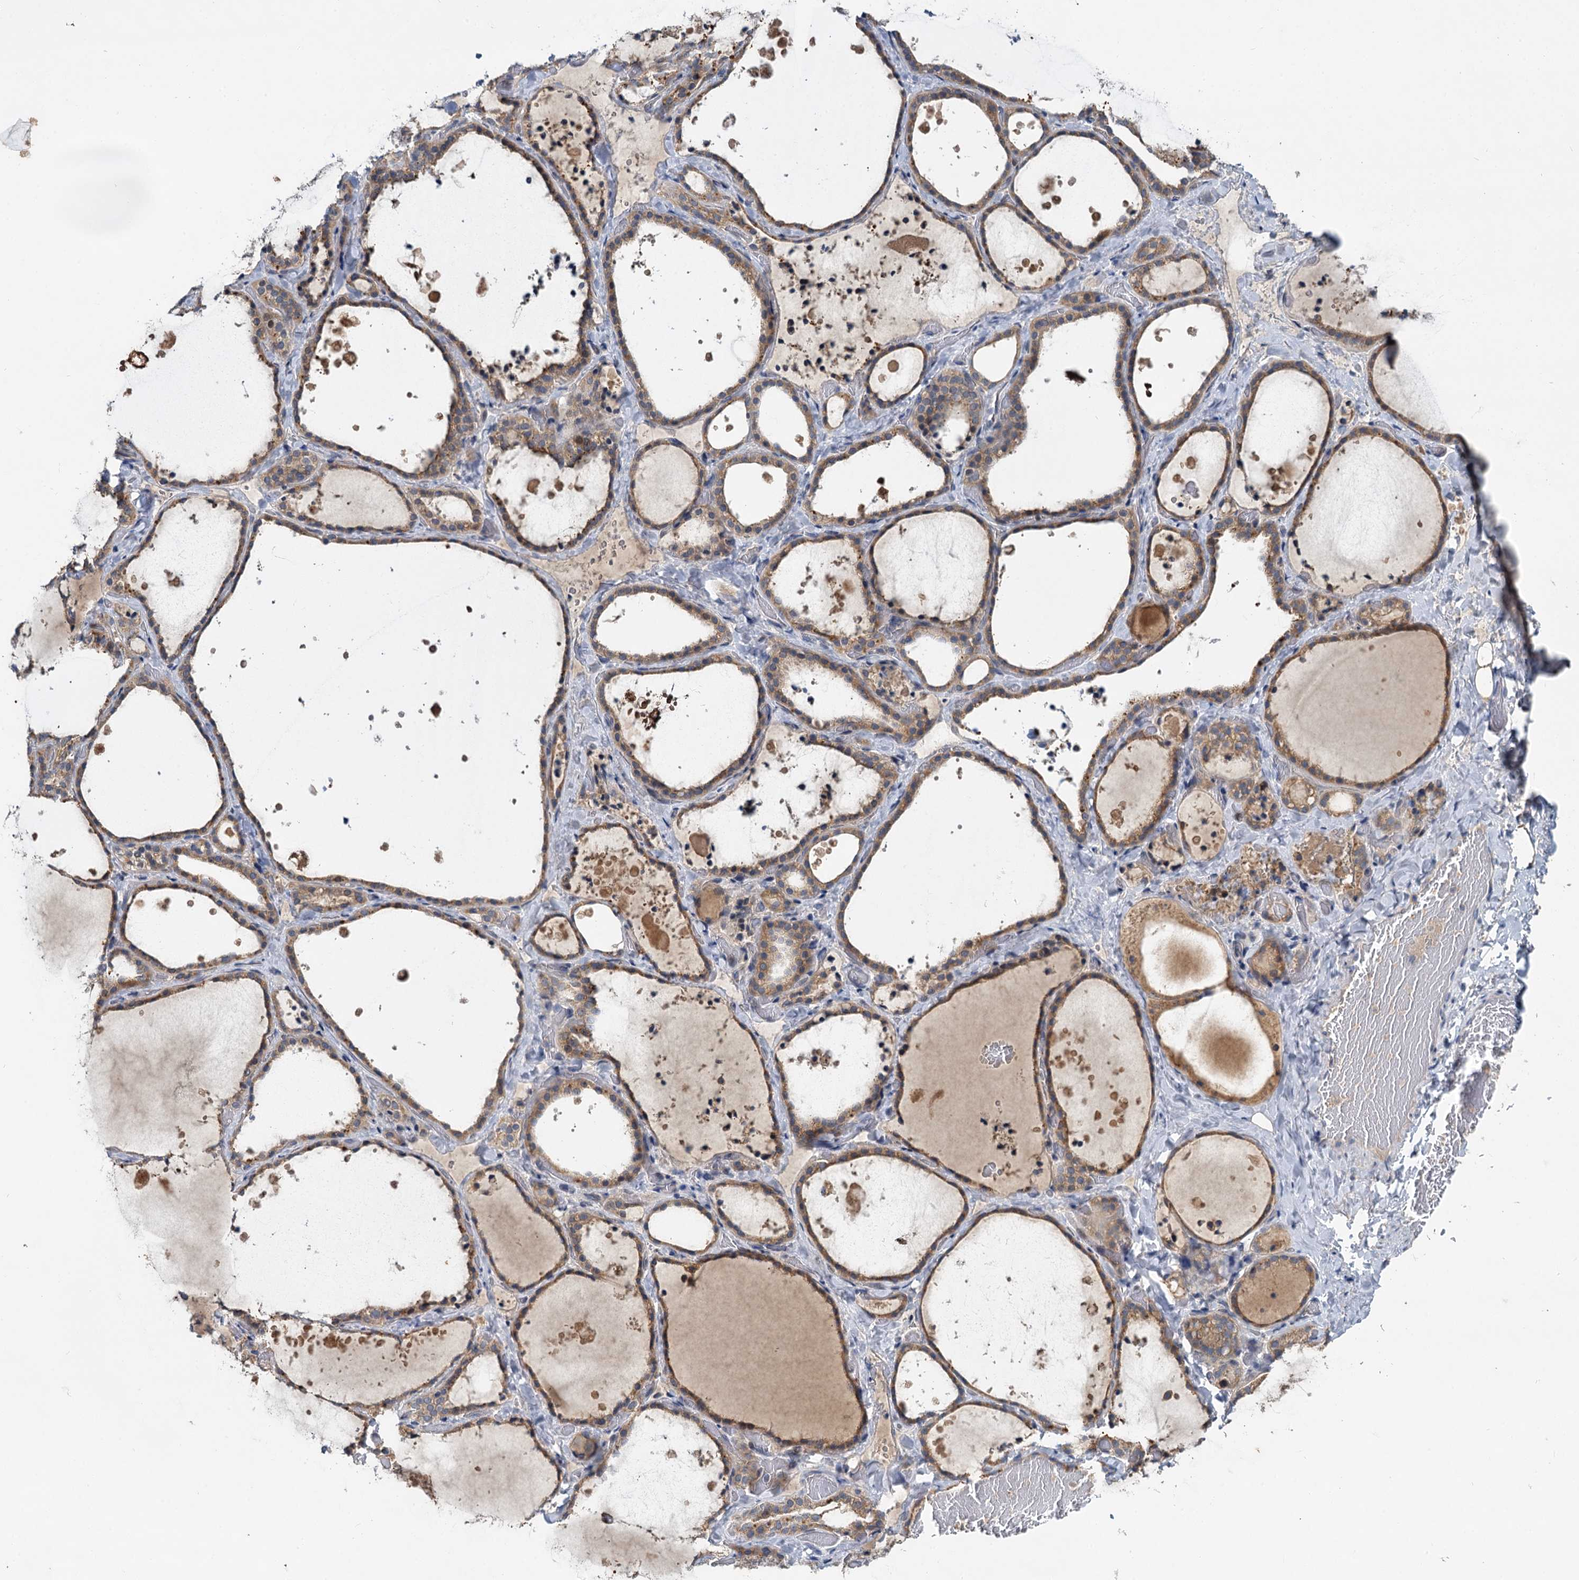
{"staining": {"intensity": "moderate", "quantity": "25%-75%", "location": "cytoplasmic/membranous"}, "tissue": "thyroid gland", "cell_type": "Glandular cells", "image_type": "normal", "snomed": [{"axis": "morphology", "description": "Normal tissue, NOS"}, {"axis": "topography", "description": "Thyroid gland"}], "caption": "Benign thyroid gland demonstrates moderate cytoplasmic/membranous expression in approximately 25%-75% of glandular cells (Brightfield microscopy of DAB IHC at high magnification)..", "gene": "TMEM39A", "patient": {"sex": "female", "age": 44}}